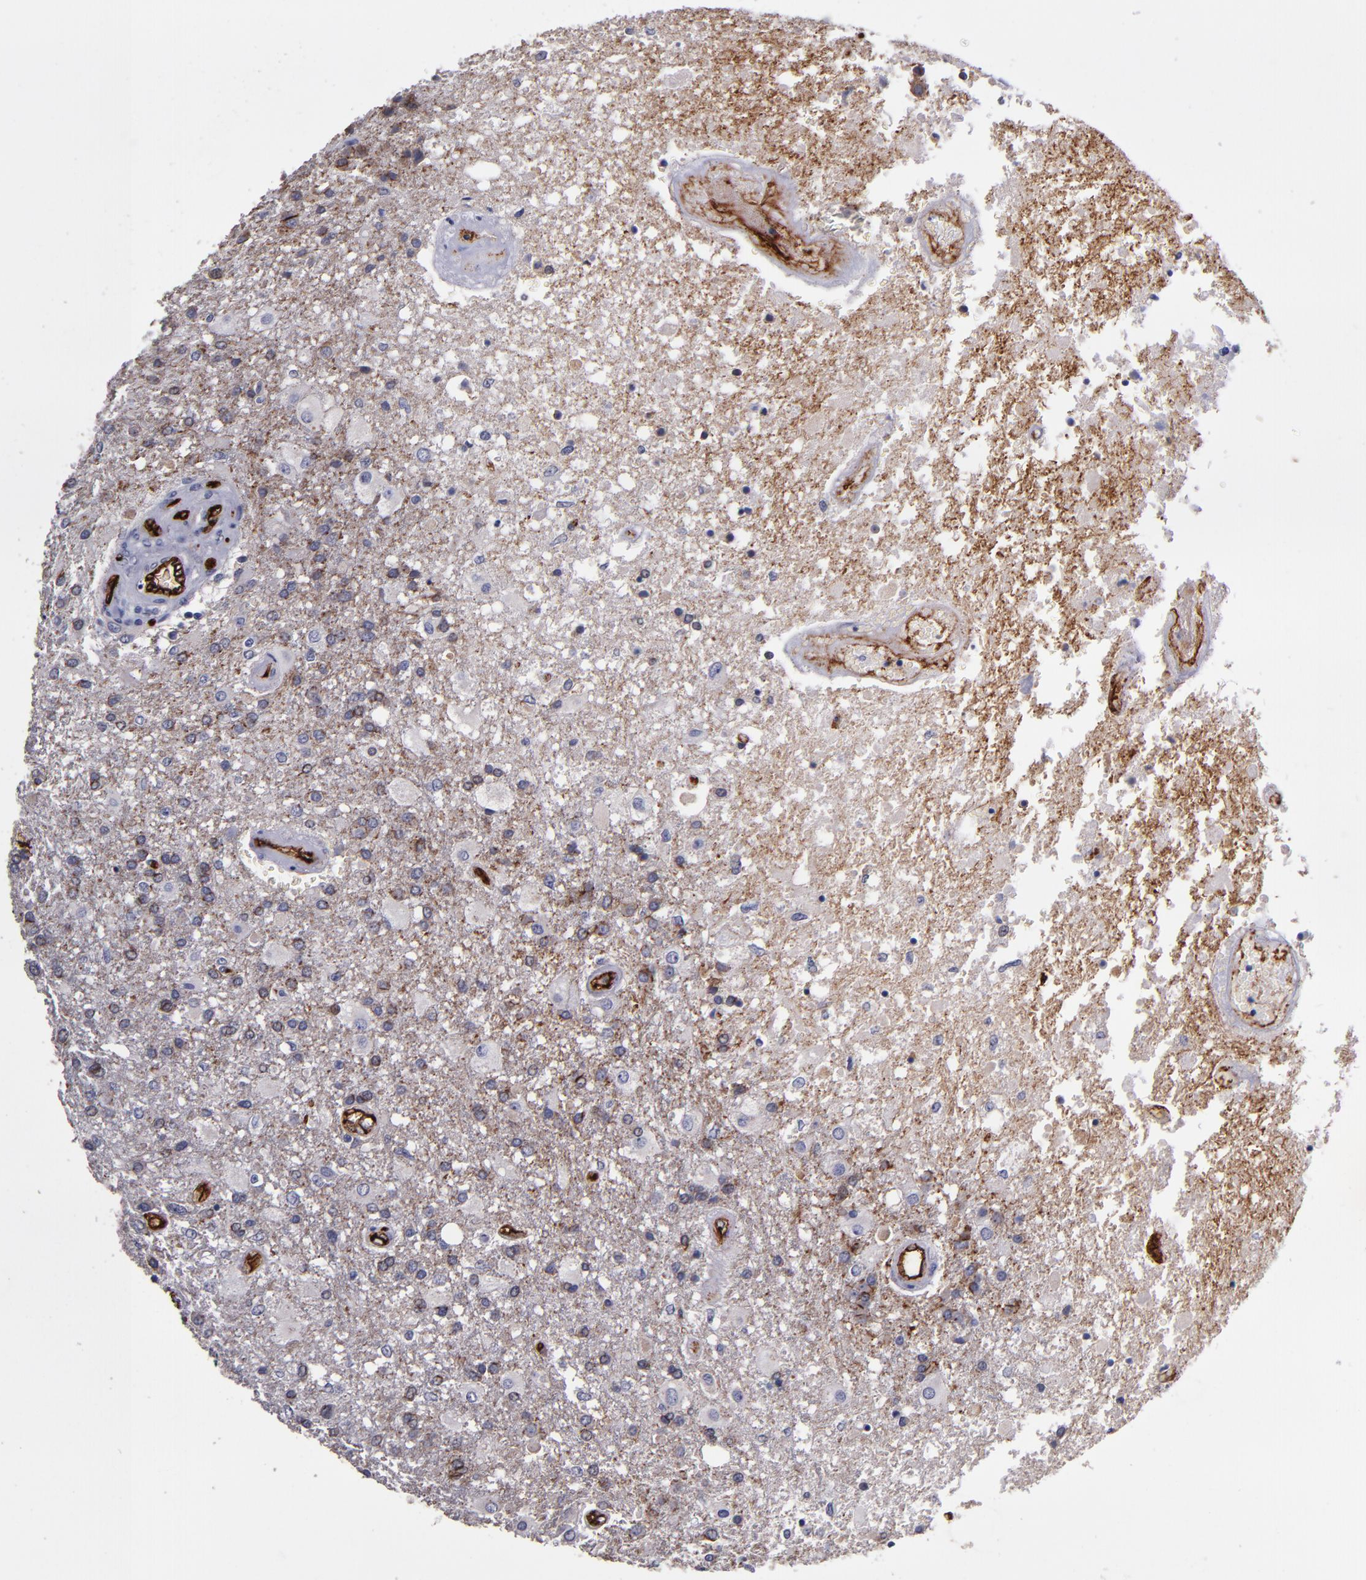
{"staining": {"intensity": "weak", "quantity": "25%-75%", "location": "cytoplasmic/membranous"}, "tissue": "glioma", "cell_type": "Tumor cells", "image_type": "cancer", "snomed": [{"axis": "morphology", "description": "Glioma, malignant, High grade"}, {"axis": "topography", "description": "Cerebral cortex"}], "caption": "Immunohistochemical staining of human malignant glioma (high-grade) demonstrates low levels of weak cytoplasmic/membranous protein positivity in approximately 25%-75% of tumor cells. The protein is stained brown, and the nuclei are stained in blue (DAB (3,3'-diaminobenzidine) IHC with brightfield microscopy, high magnification).", "gene": "CLDN5", "patient": {"sex": "male", "age": 79}}